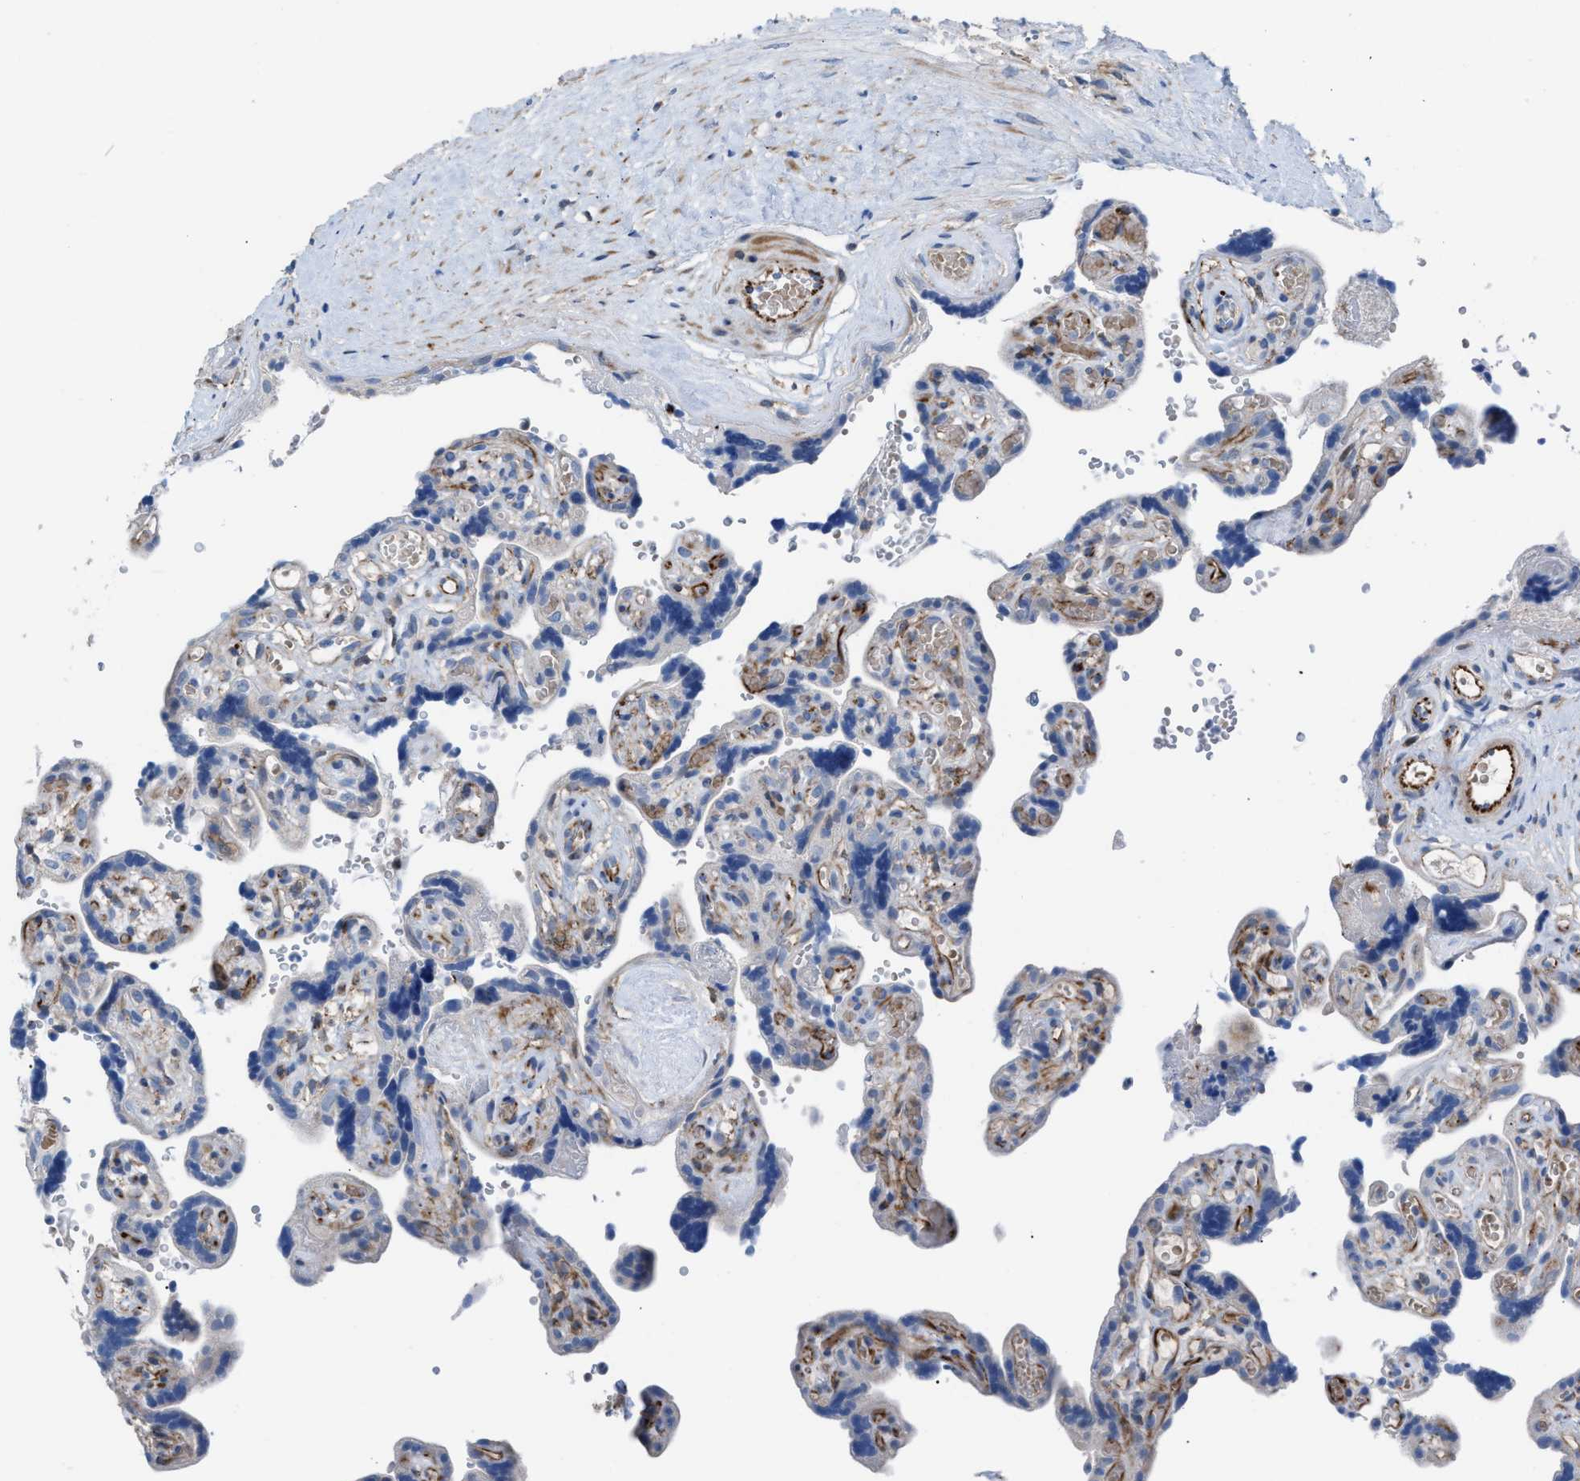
{"staining": {"intensity": "strong", "quantity": "<25%", "location": "cytoplasmic/membranous"}, "tissue": "placenta", "cell_type": "Decidual cells", "image_type": "normal", "snomed": [{"axis": "morphology", "description": "Normal tissue, NOS"}, {"axis": "topography", "description": "Placenta"}], "caption": "An immunohistochemistry (IHC) photomicrograph of unremarkable tissue is shown. Protein staining in brown labels strong cytoplasmic/membranous positivity in placenta within decidual cells. (DAB (3,3'-diaminobenzidine) = brown stain, brightfield microscopy at high magnification).", "gene": "SLC47A1", "patient": {"sex": "female", "age": 30}}